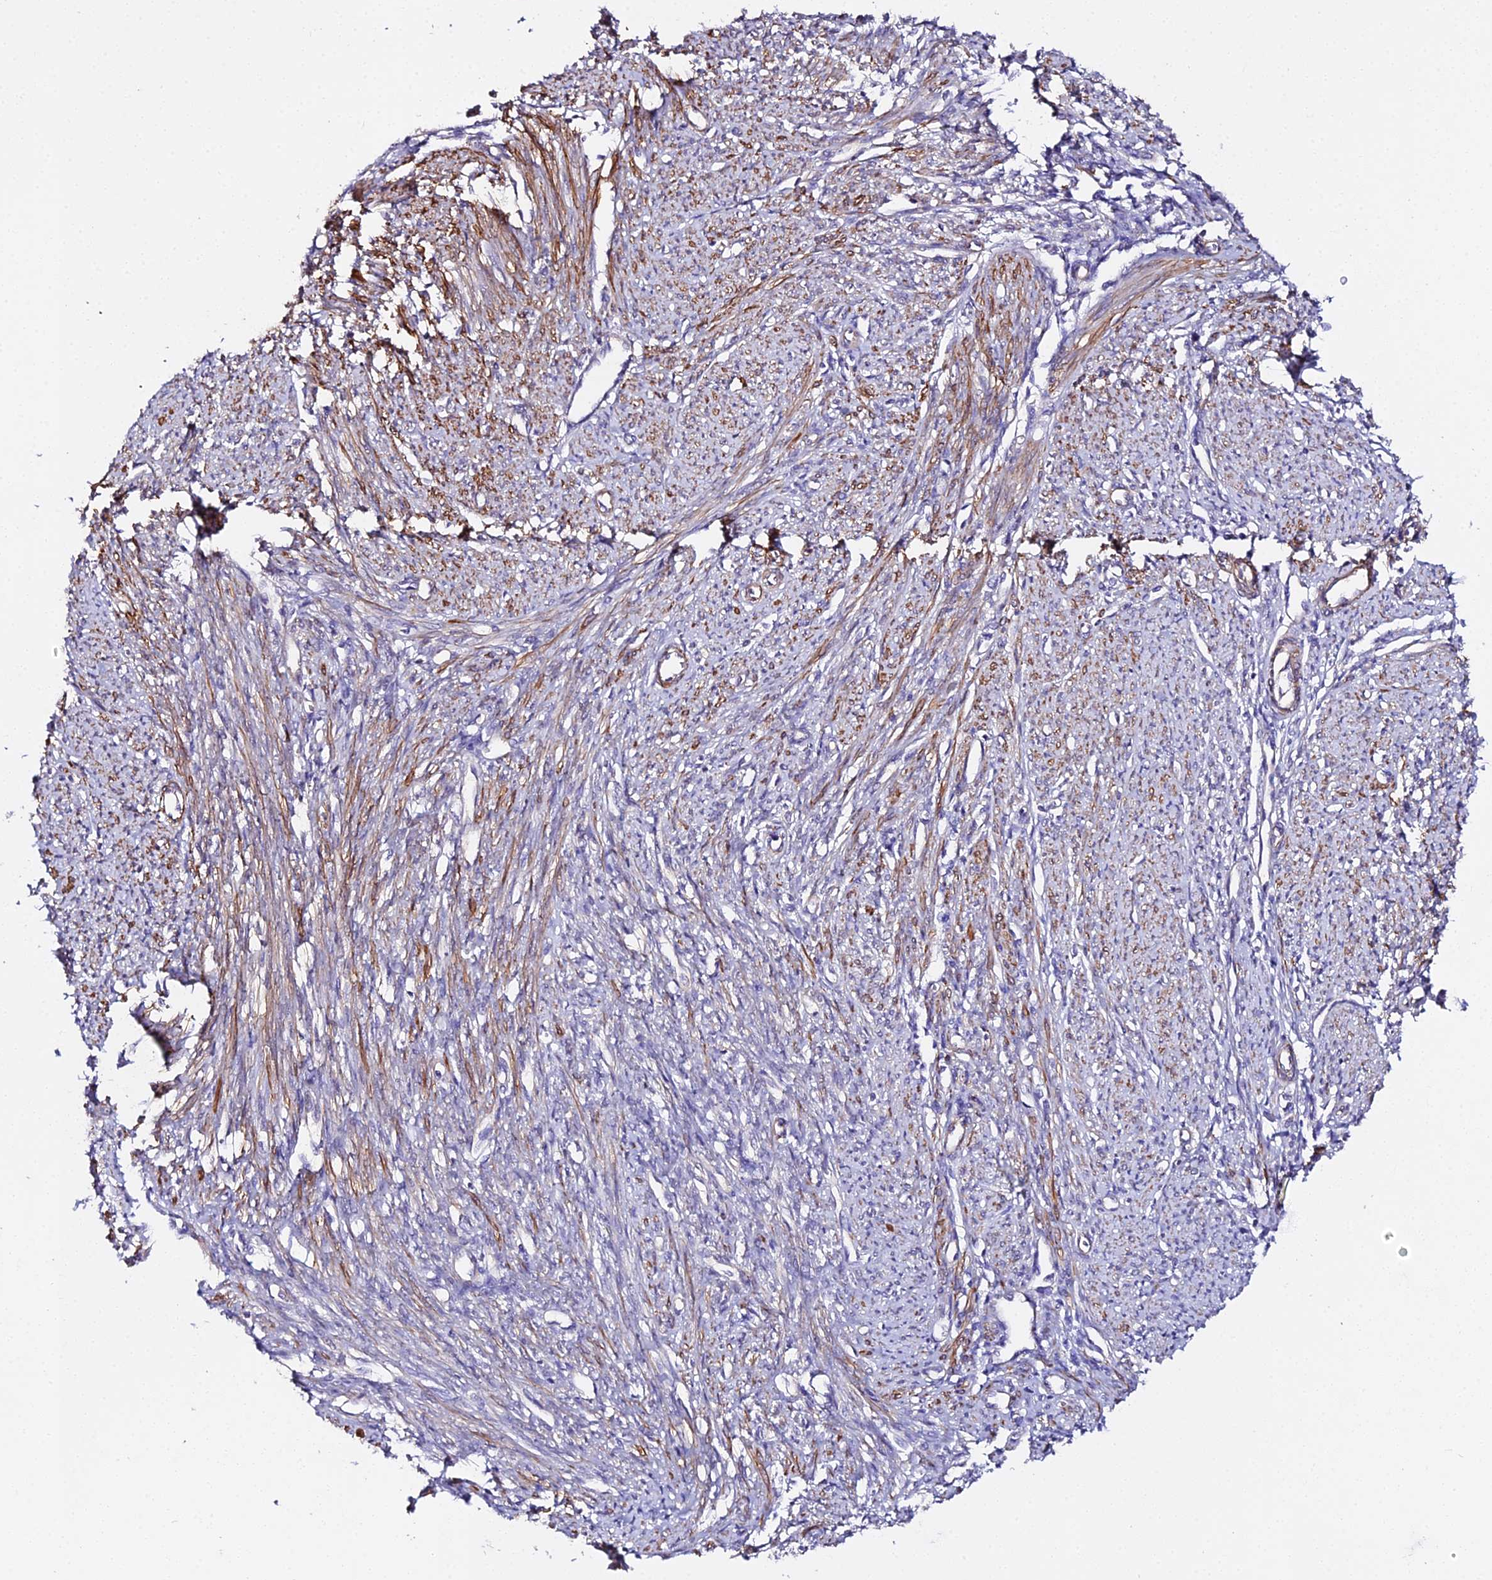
{"staining": {"intensity": "moderate", "quantity": ">75%", "location": "cytoplasmic/membranous"}, "tissue": "smooth muscle", "cell_type": "Smooth muscle cells", "image_type": "normal", "snomed": [{"axis": "morphology", "description": "Normal tissue, NOS"}, {"axis": "topography", "description": "Smooth muscle"}, {"axis": "topography", "description": "Uterus"}], "caption": "Moderate cytoplasmic/membranous staining is present in about >75% of smooth muscle cells in unremarkable smooth muscle.", "gene": "TRIM26", "patient": {"sex": "female", "age": 59}}